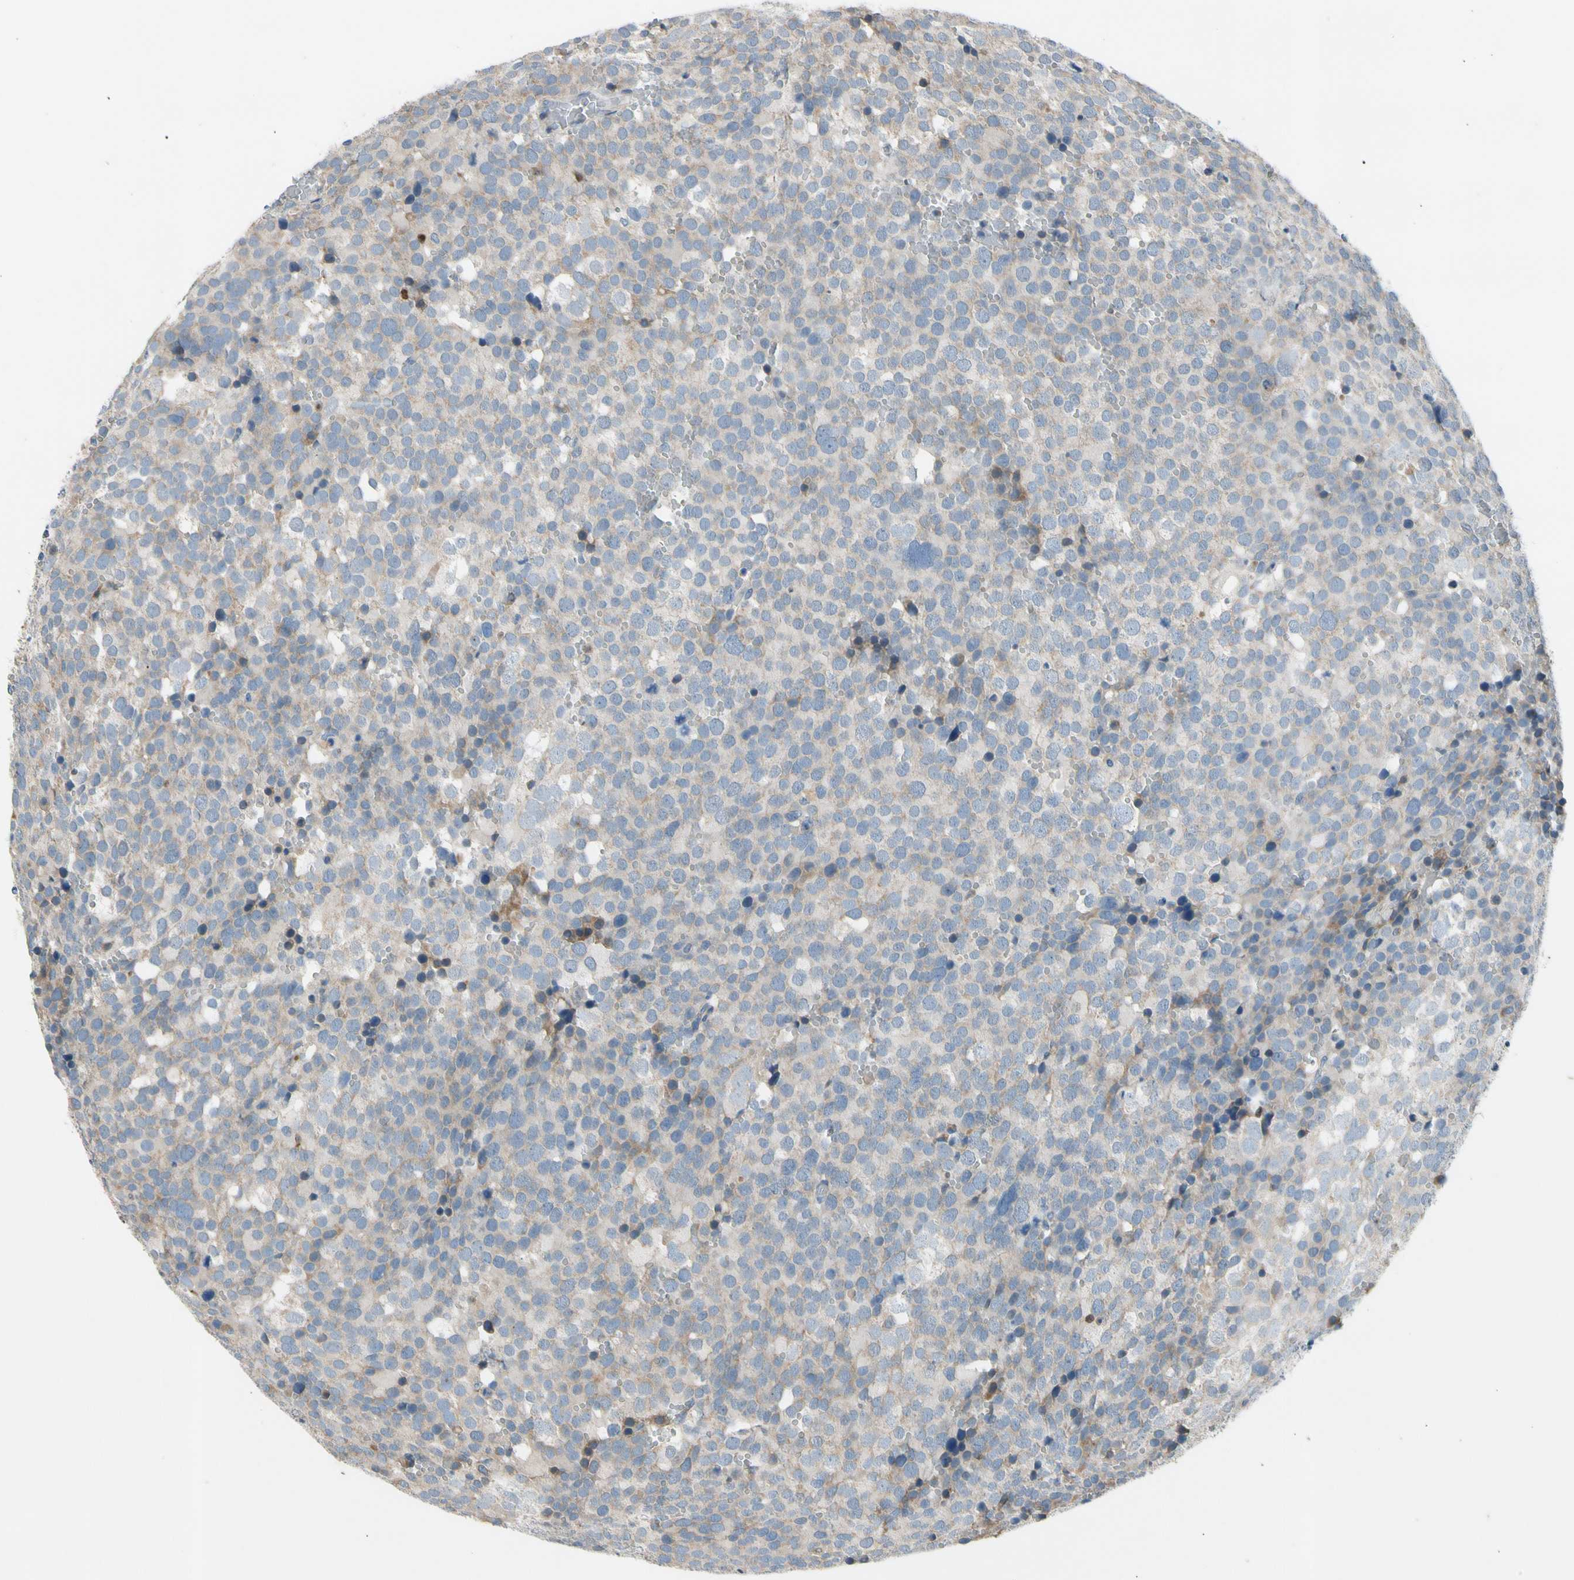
{"staining": {"intensity": "negative", "quantity": "none", "location": "none"}, "tissue": "testis cancer", "cell_type": "Tumor cells", "image_type": "cancer", "snomed": [{"axis": "morphology", "description": "Seminoma, NOS"}, {"axis": "topography", "description": "Testis"}], "caption": "An IHC image of testis cancer (seminoma) is shown. There is no staining in tumor cells of testis cancer (seminoma).", "gene": "TBX21", "patient": {"sex": "male", "age": 71}}